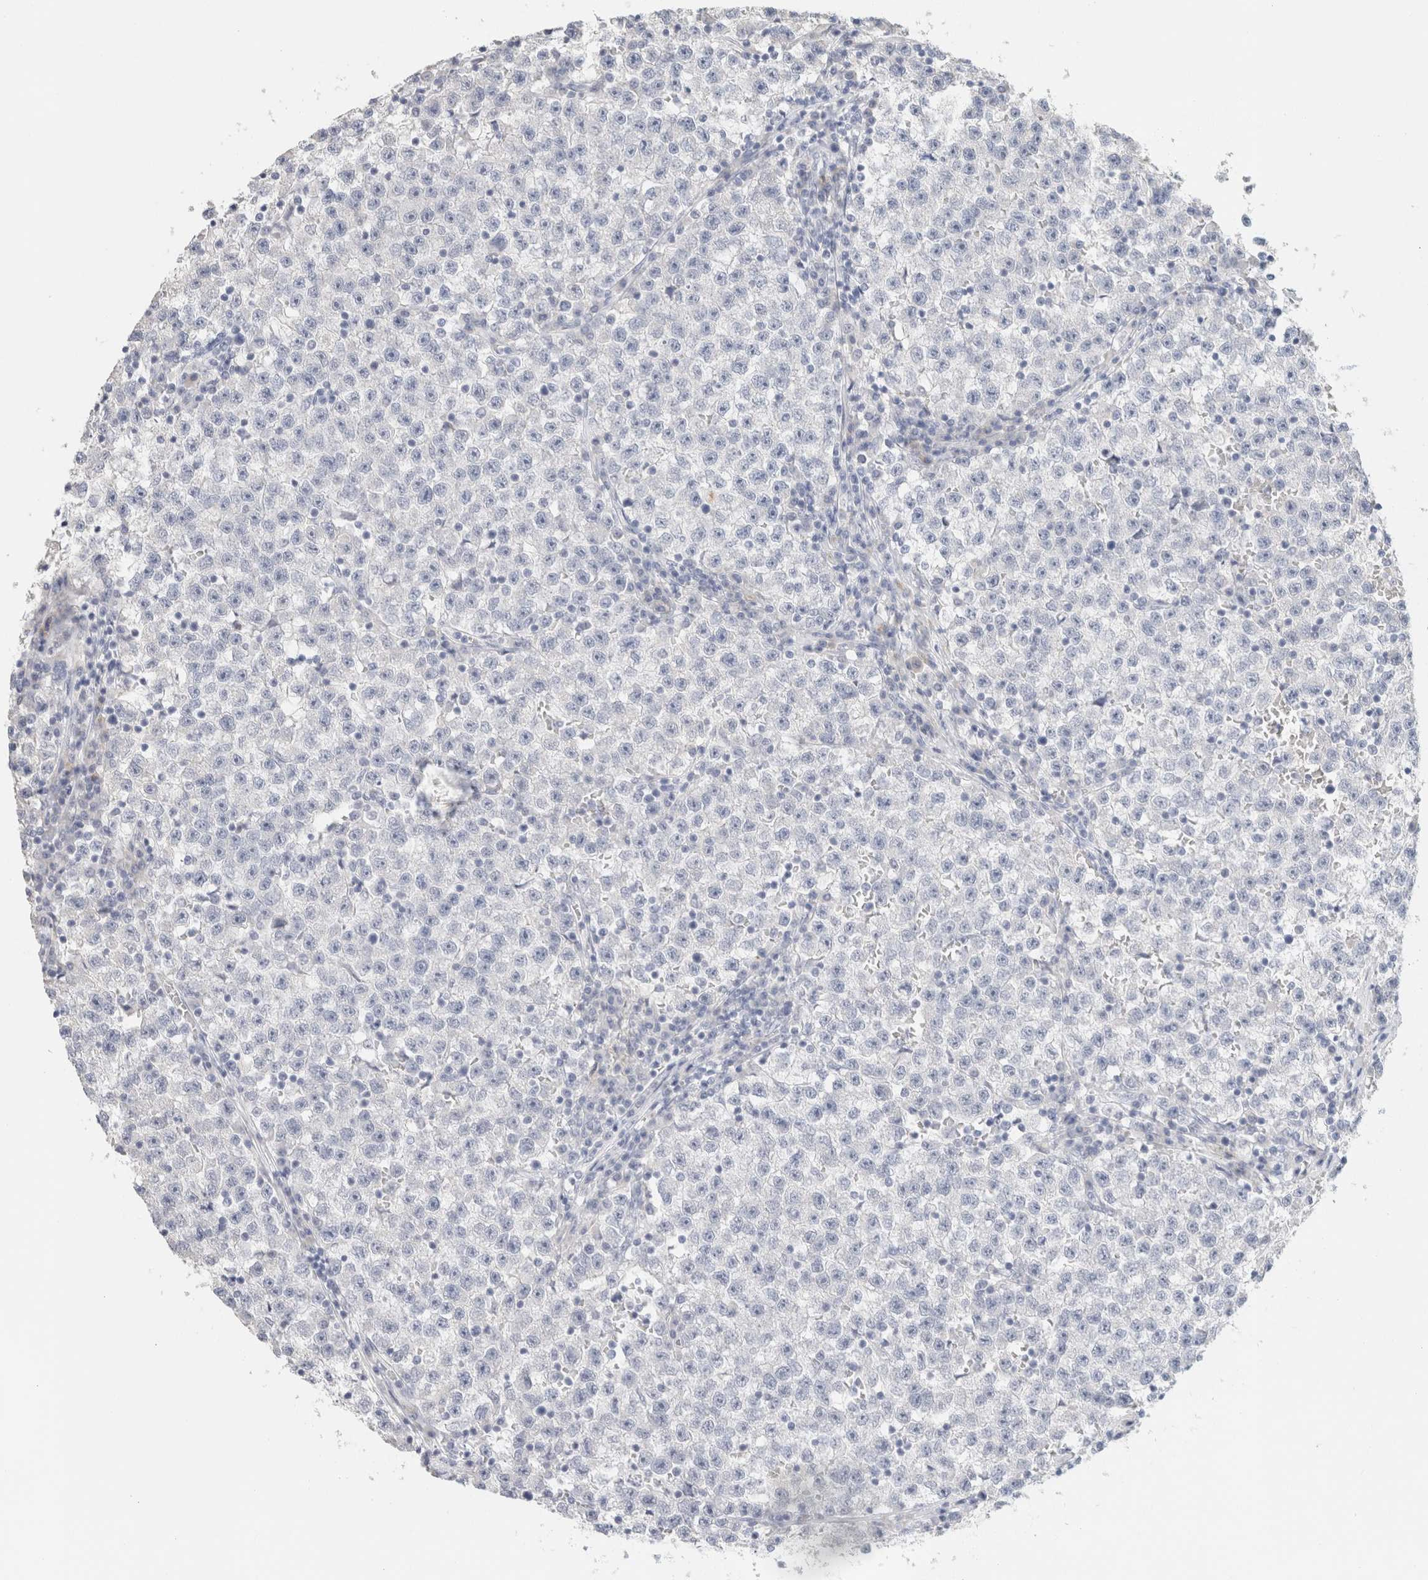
{"staining": {"intensity": "negative", "quantity": "none", "location": "none"}, "tissue": "testis cancer", "cell_type": "Tumor cells", "image_type": "cancer", "snomed": [{"axis": "morphology", "description": "Seminoma, NOS"}, {"axis": "topography", "description": "Testis"}], "caption": "High power microscopy image of an IHC photomicrograph of testis cancer, revealing no significant positivity in tumor cells.", "gene": "NEFM", "patient": {"sex": "male", "age": 22}}